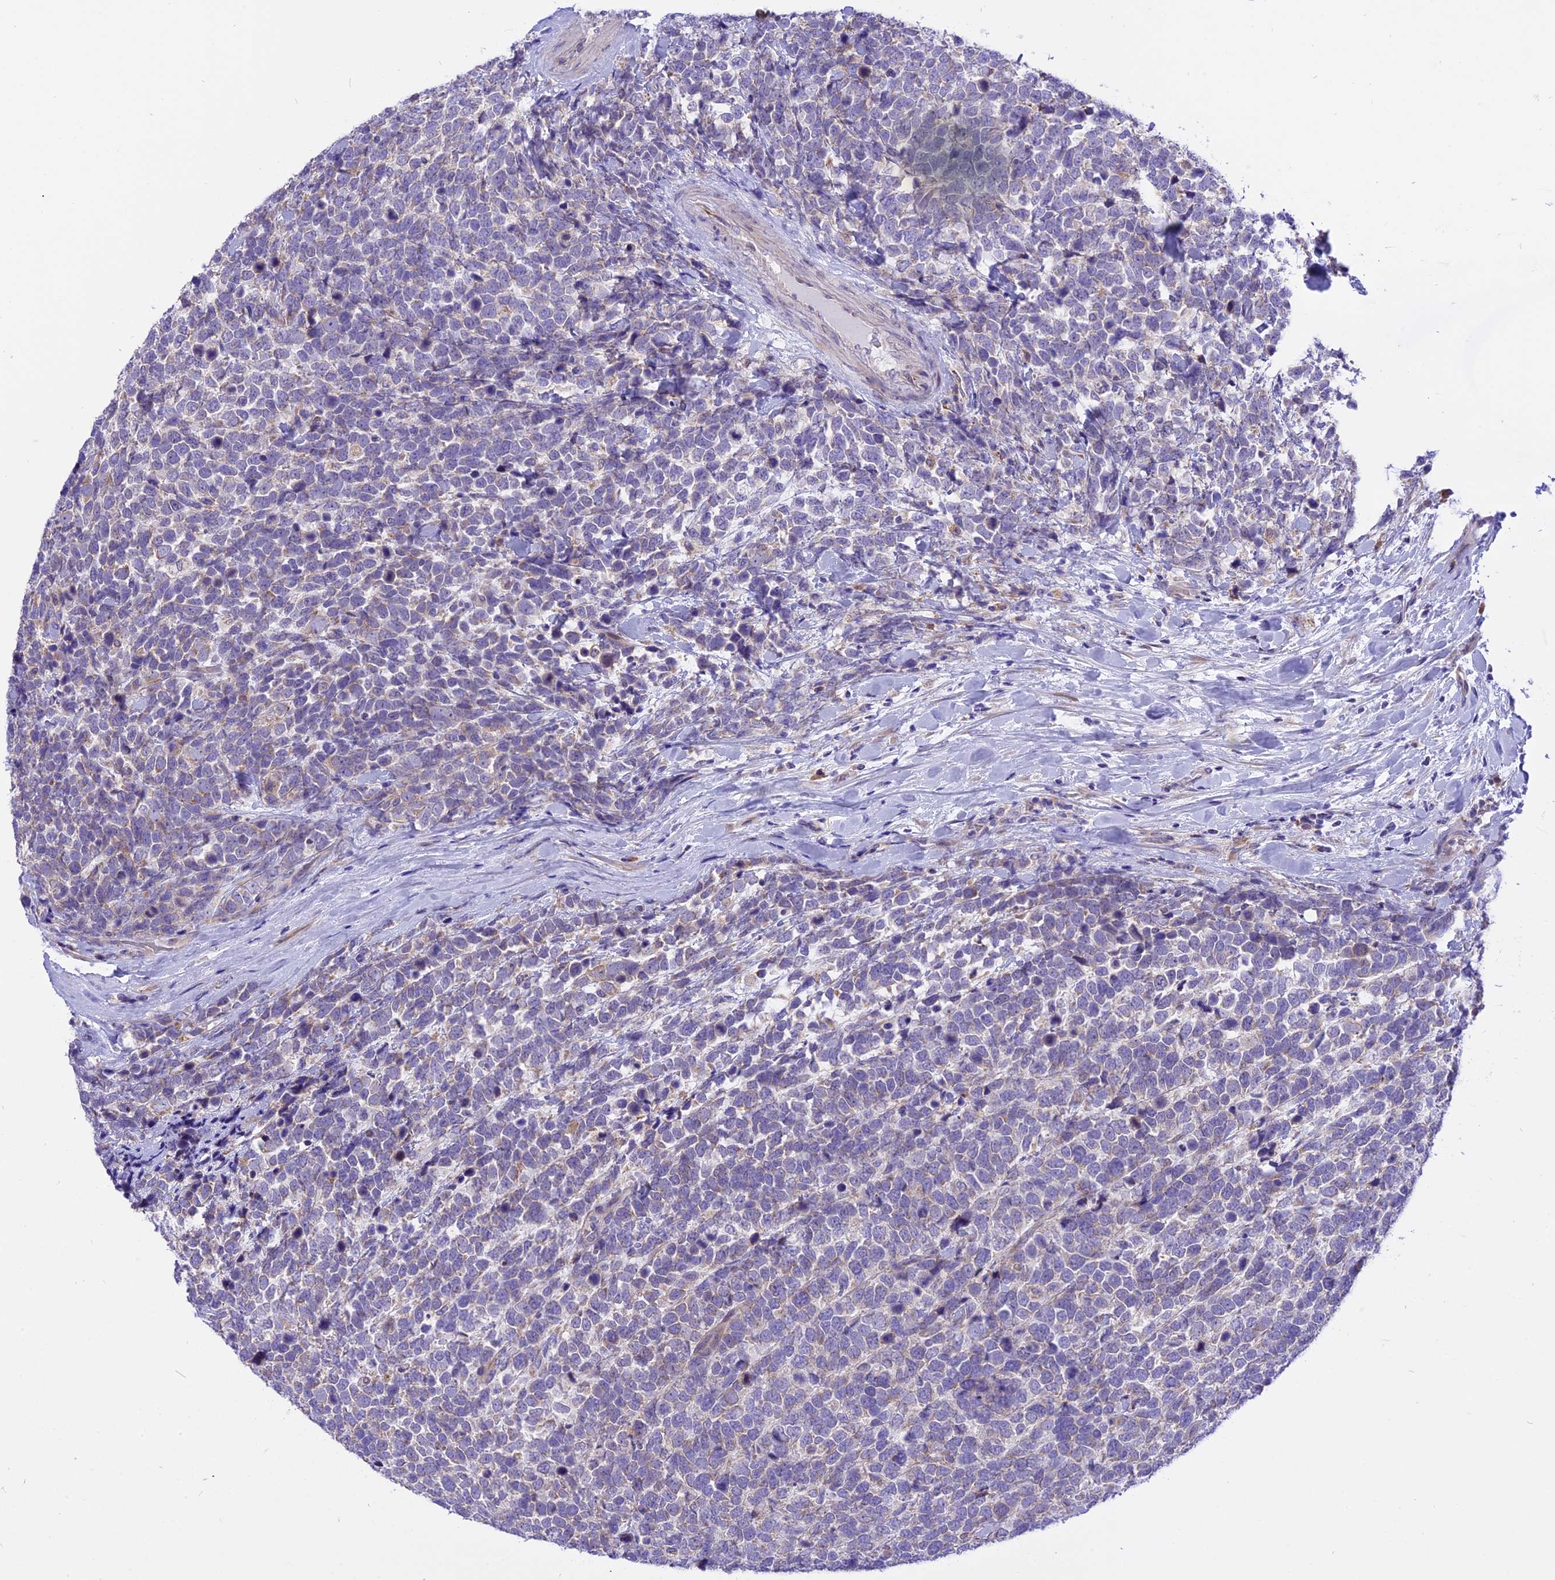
{"staining": {"intensity": "weak", "quantity": "<25%", "location": "cytoplasmic/membranous"}, "tissue": "urothelial cancer", "cell_type": "Tumor cells", "image_type": "cancer", "snomed": [{"axis": "morphology", "description": "Urothelial carcinoma, High grade"}, {"axis": "topography", "description": "Urinary bladder"}], "caption": "Immunohistochemistry photomicrograph of urothelial carcinoma (high-grade) stained for a protein (brown), which shows no positivity in tumor cells.", "gene": "ARMCX6", "patient": {"sex": "female", "age": 82}}